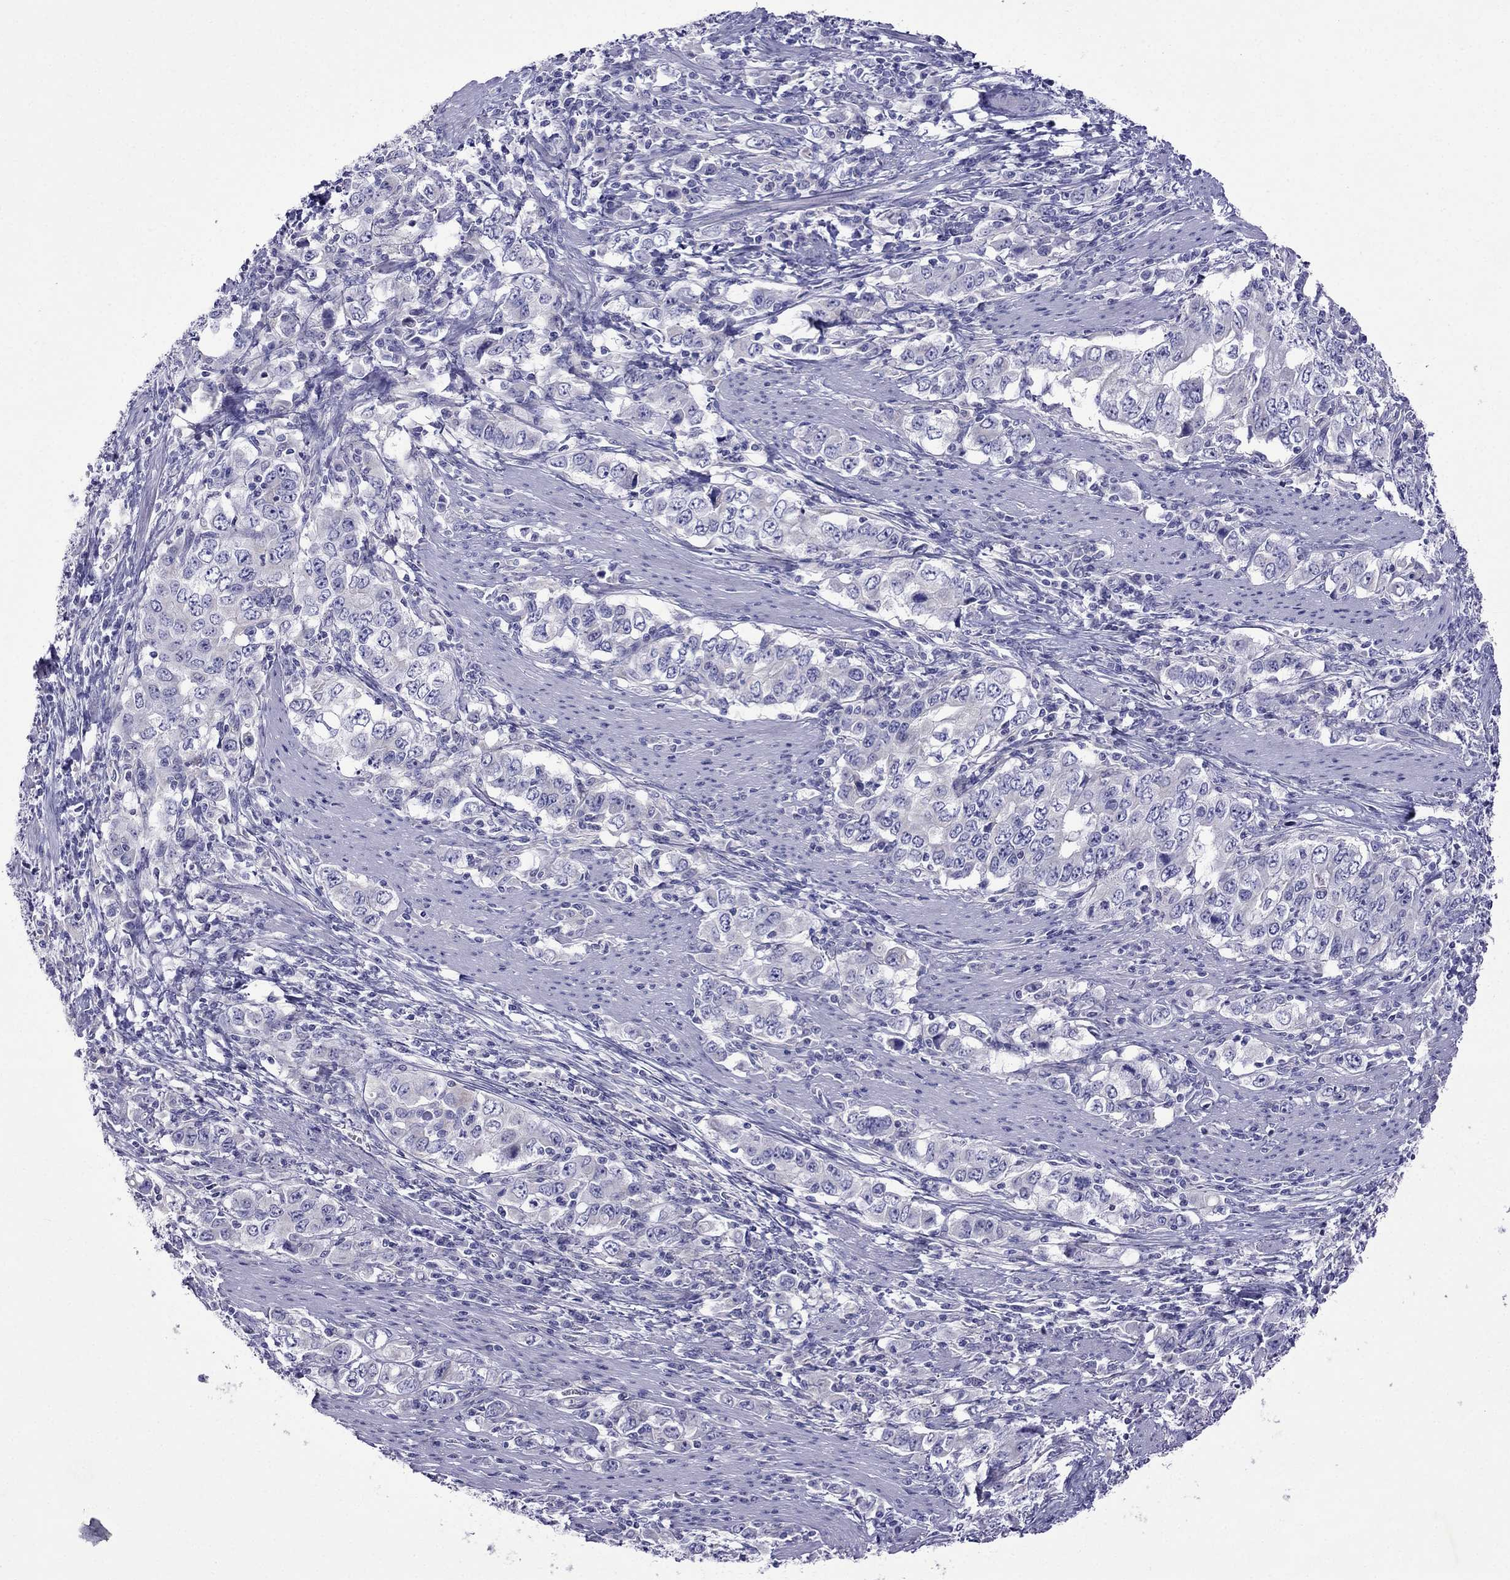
{"staining": {"intensity": "negative", "quantity": "none", "location": "none"}, "tissue": "stomach cancer", "cell_type": "Tumor cells", "image_type": "cancer", "snomed": [{"axis": "morphology", "description": "Adenocarcinoma, NOS"}, {"axis": "topography", "description": "Stomach, lower"}], "caption": "Stomach cancer (adenocarcinoma) was stained to show a protein in brown. There is no significant positivity in tumor cells.", "gene": "TDRD1", "patient": {"sex": "female", "age": 72}}